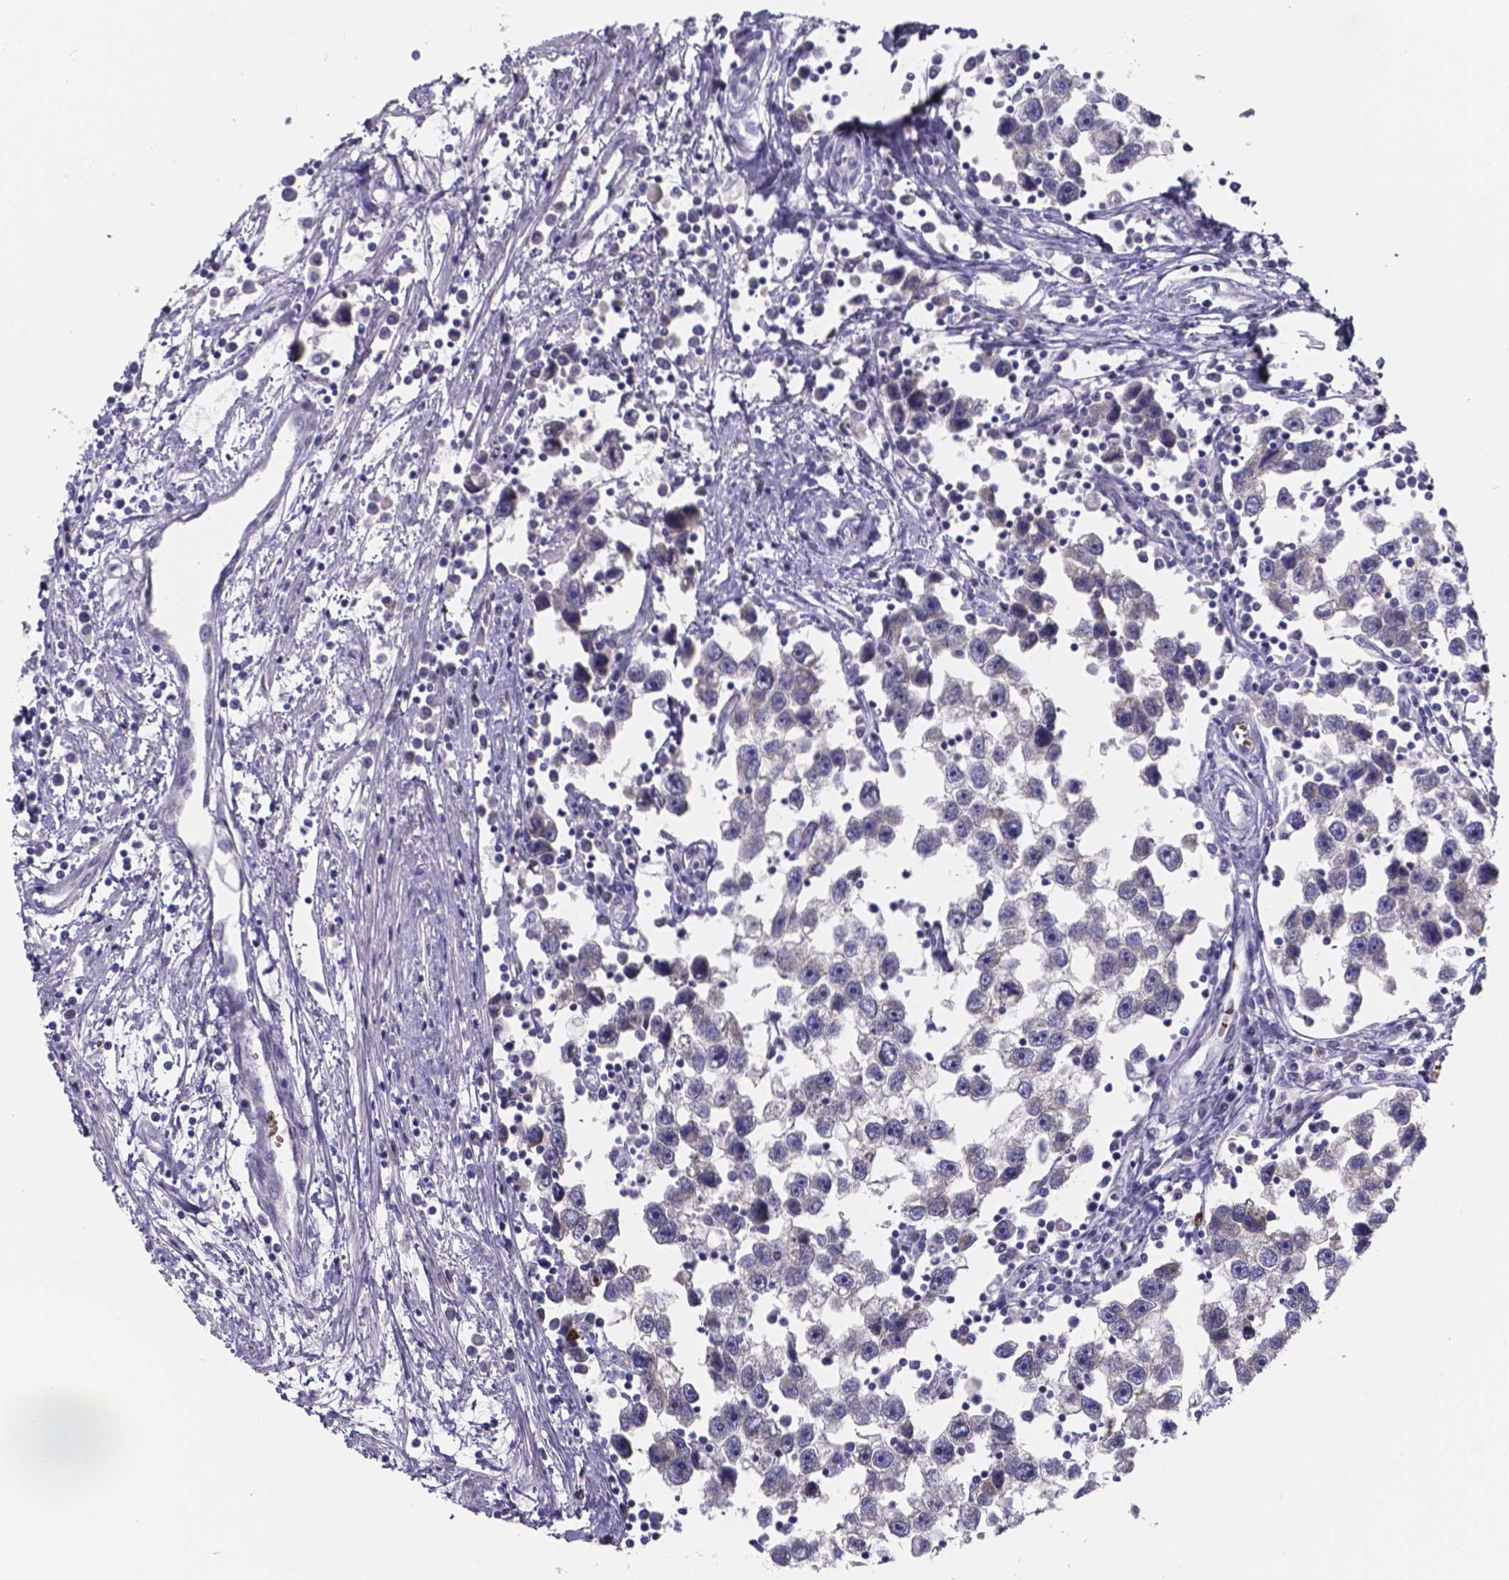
{"staining": {"intensity": "negative", "quantity": "none", "location": "none"}, "tissue": "testis cancer", "cell_type": "Tumor cells", "image_type": "cancer", "snomed": [{"axis": "morphology", "description": "Seminoma, NOS"}, {"axis": "topography", "description": "Testis"}], "caption": "Seminoma (testis) was stained to show a protein in brown. There is no significant positivity in tumor cells.", "gene": "GABRA3", "patient": {"sex": "male", "age": 30}}